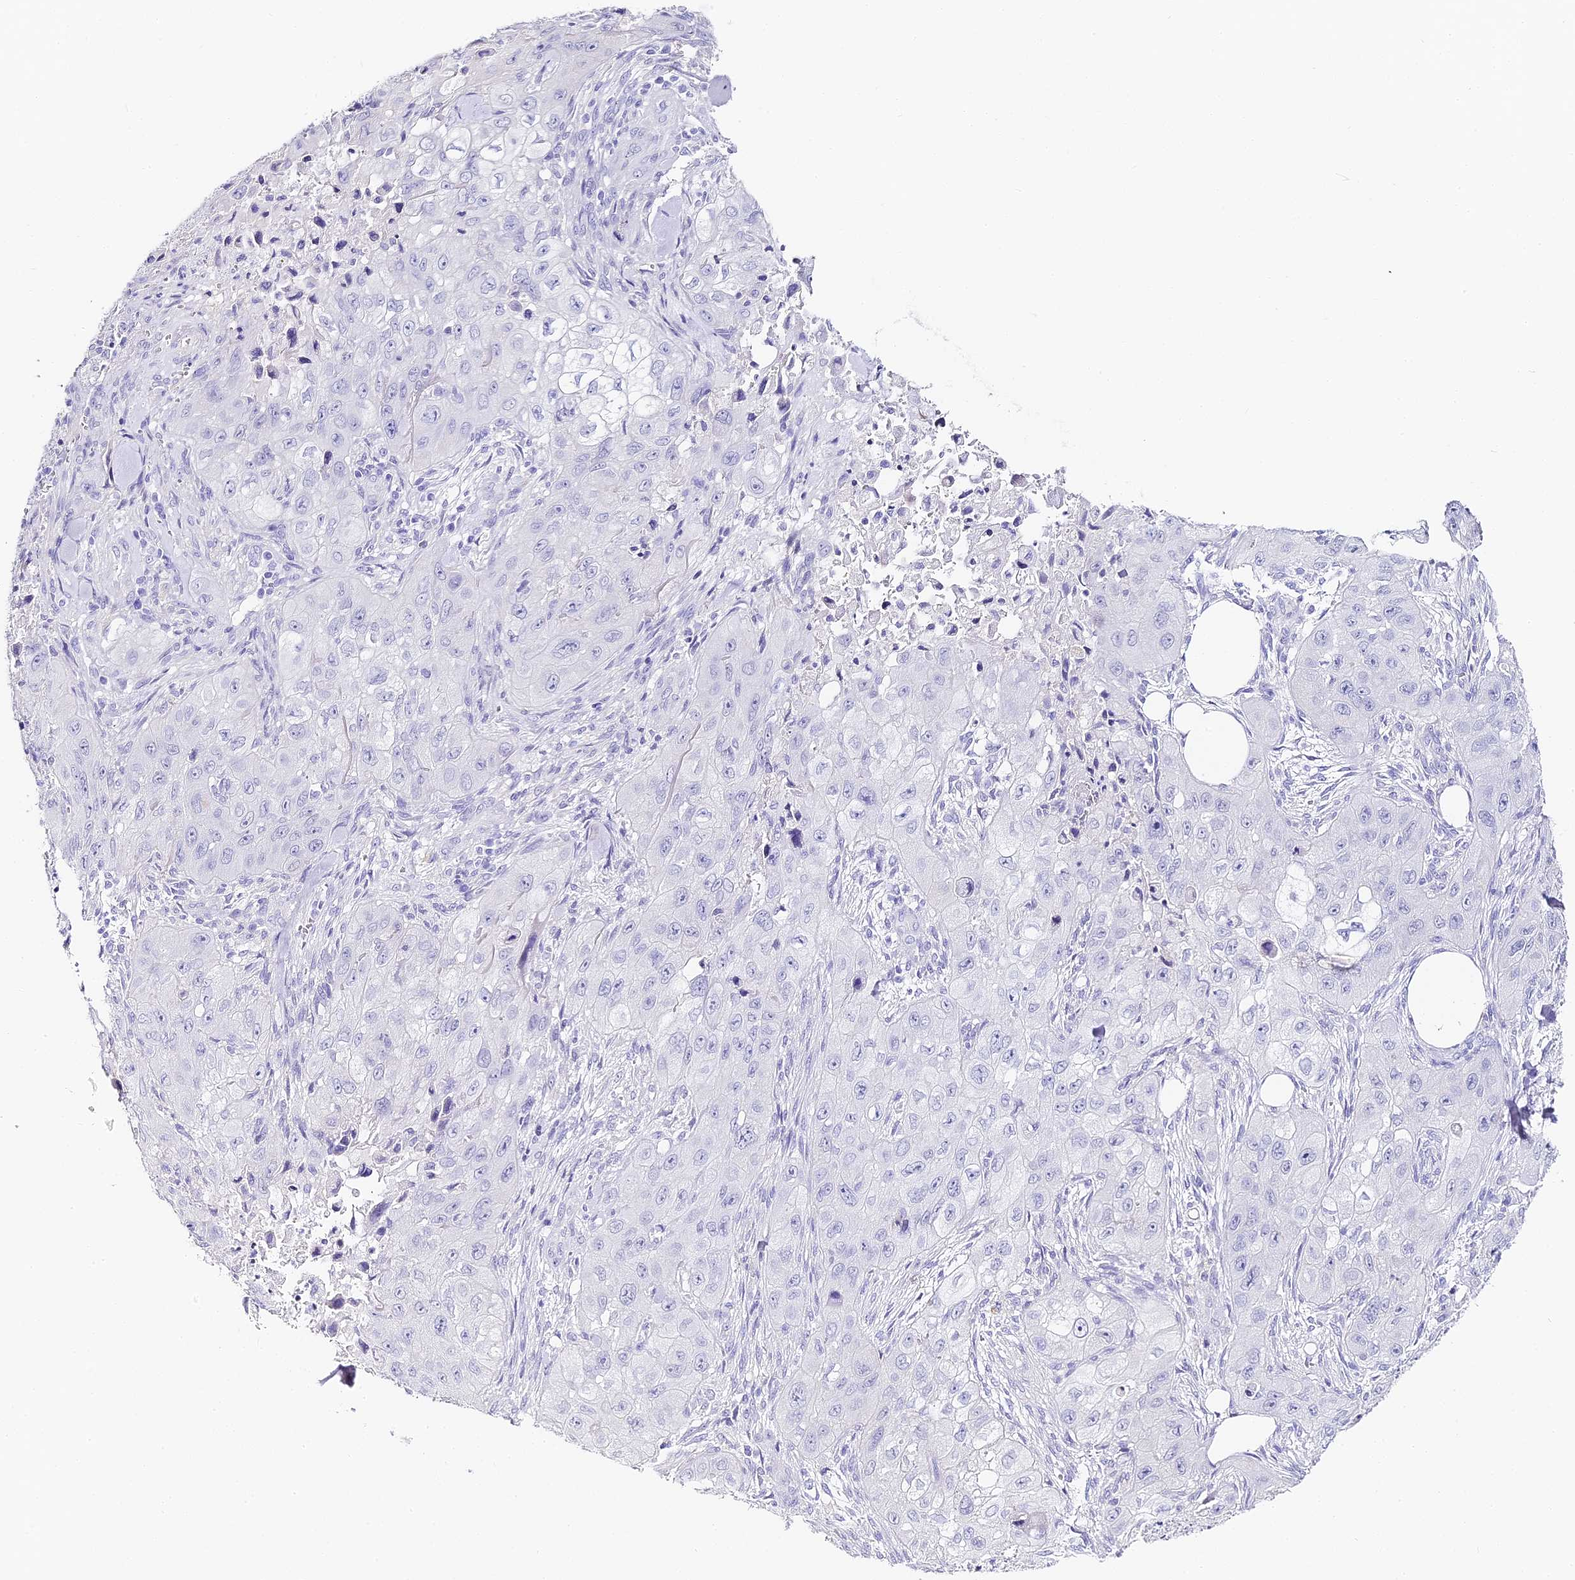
{"staining": {"intensity": "negative", "quantity": "none", "location": "none"}, "tissue": "skin cancer", "cell_type": "Tumor cells", "image_type": "cancer", "snomed": [{"axis": "morphology", "description": "Squamous cell carcinoma, NOS"}, {"axis": "topography", "description": "Skin"}, {"axis": "topography", "description": "Subcutis"}], "caption": "Tumor cells are negative for protein expression in human skin squamous cell carcinoma.", "gene": "ABHD14A-ACY1", "patient": {"sex": "male", "age": 73}}